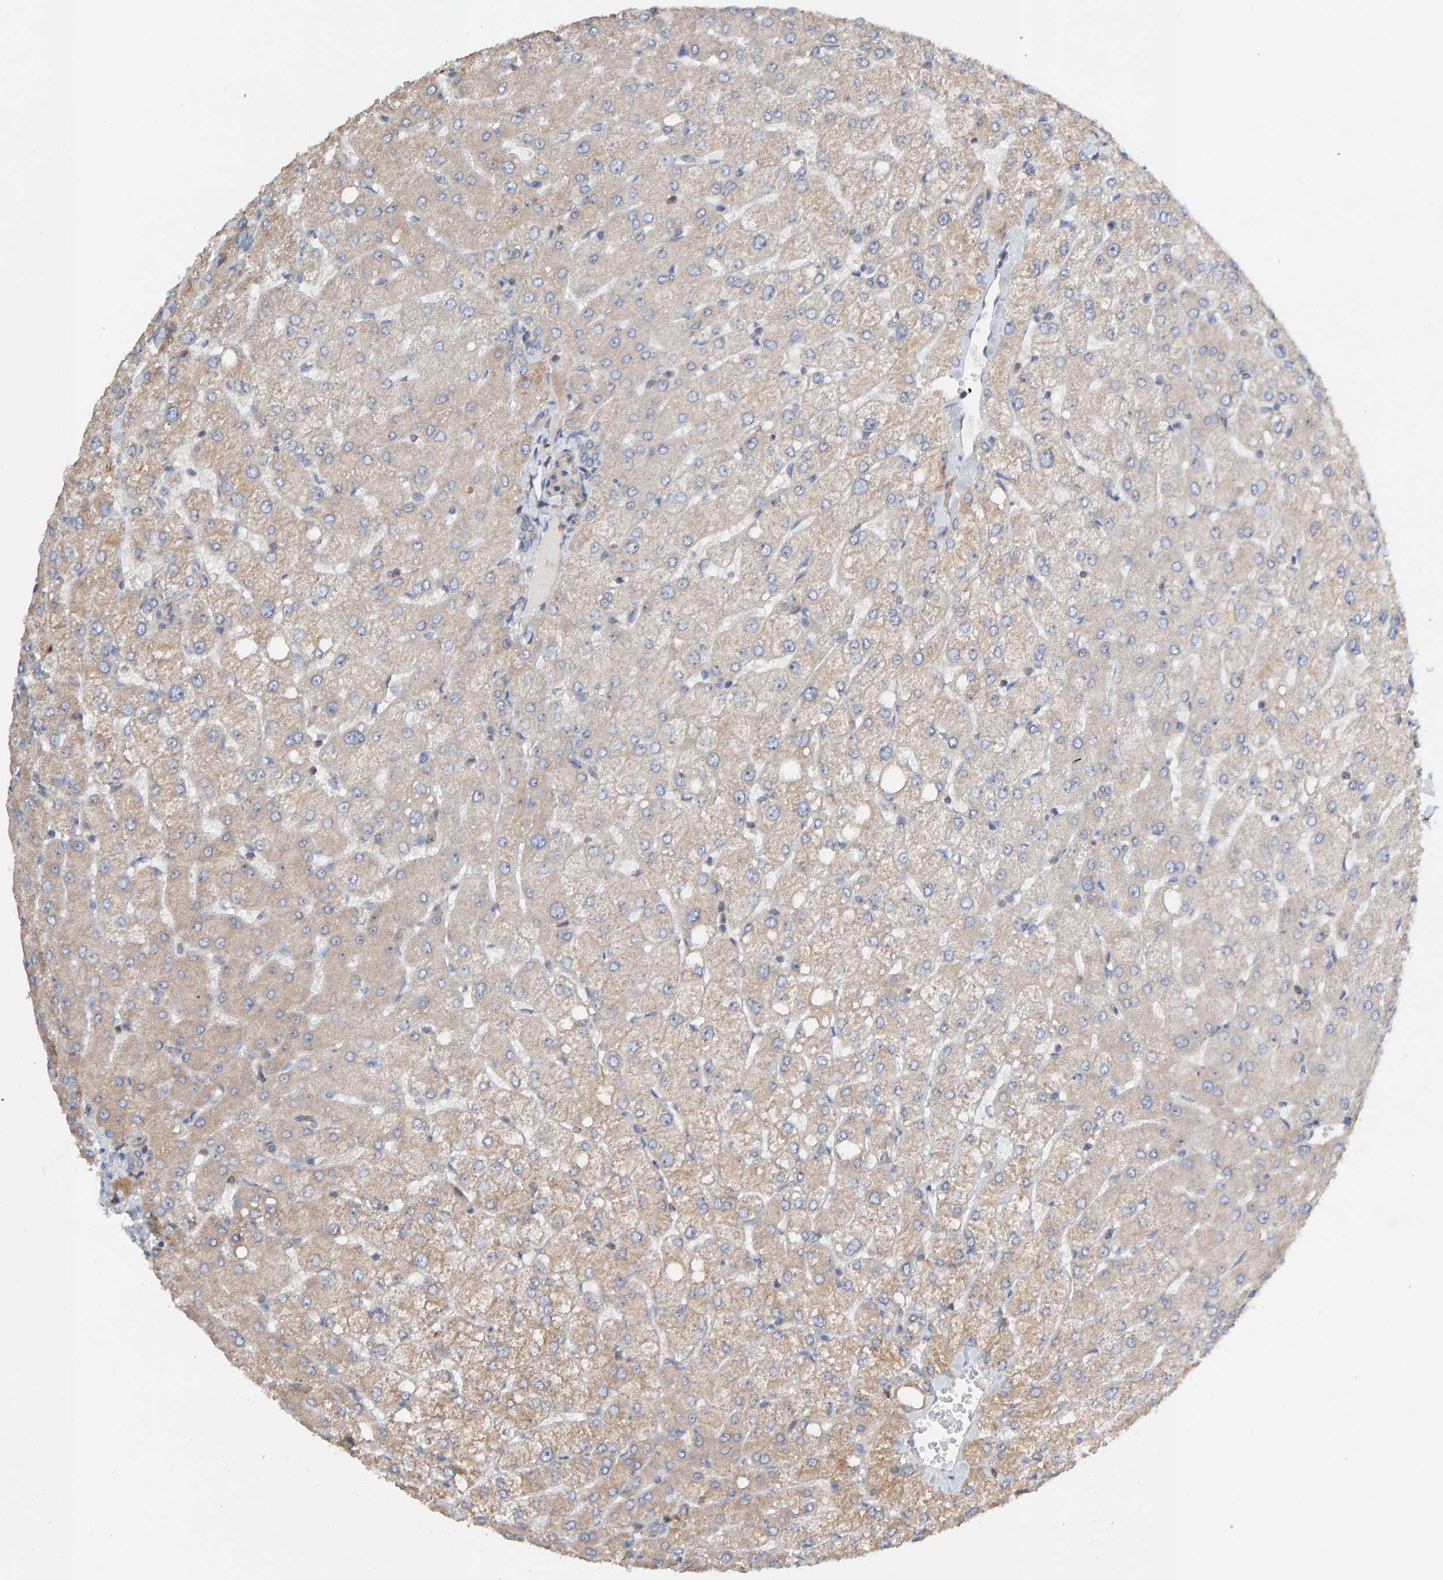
{"staining": {"intensity": "weak", "quantity": "<25%", "location": "cytoplasmic/membranous"}, "tissue": "liver", "cell_type": "Cholangiocytes", "image_type": "normal", "snomed": [{"axis": "morphology", "description": "Normal tissue, NOS"}, {"axis": "topography", "description": "Liver"}], "caption": "Immunohistochemistry (IHC) histopathology image of benign liver stained for a protein (brown), which shows no staining in cholangiocytes. The staining is performed using DAB (3,3'-diaminobenzidine) brown chromogen with nuclei counter-stained in using hematoxylin.", "gene": "CCM2", "patient": {"sex": "female", "age": 54}}